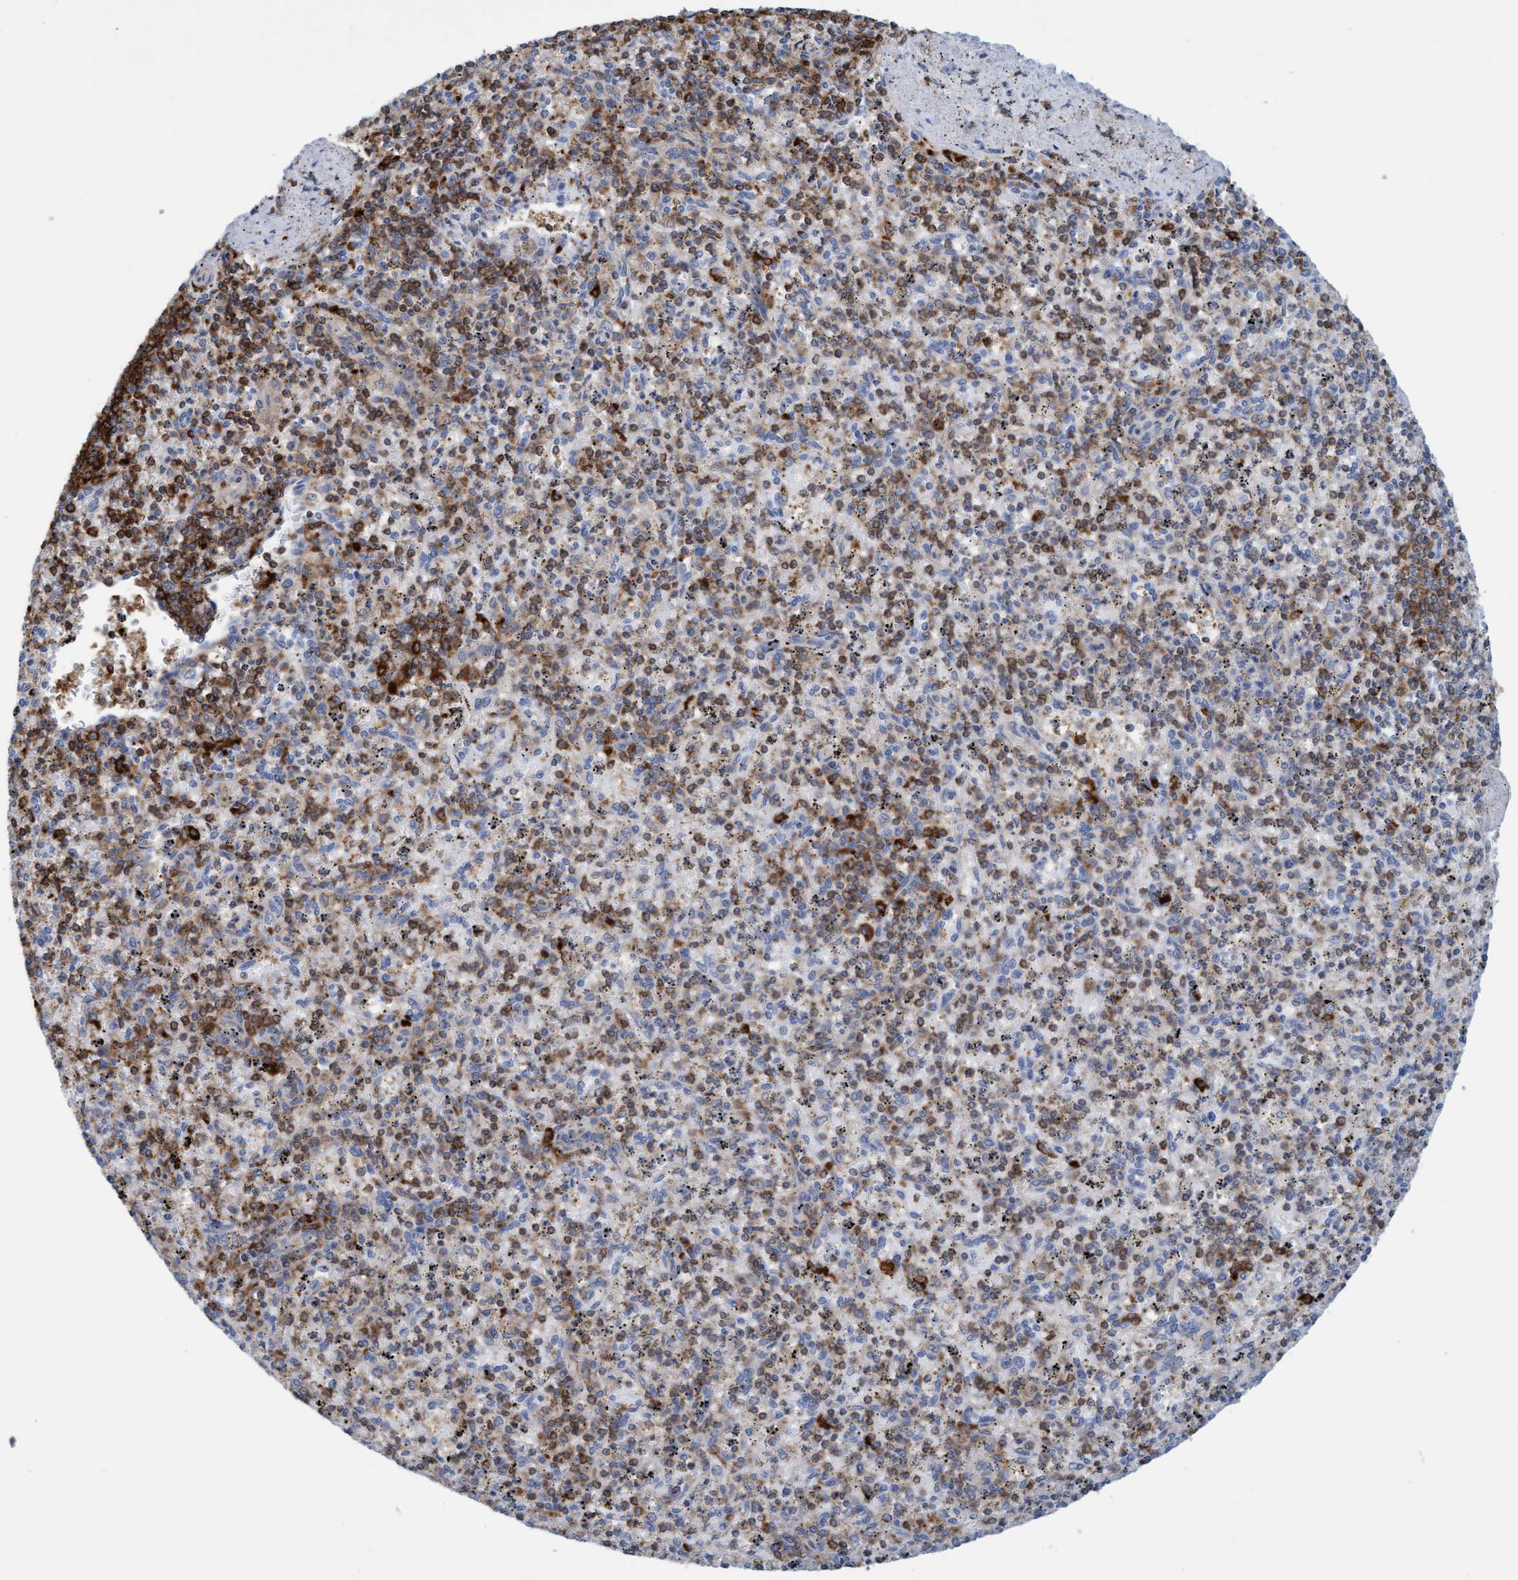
{"staining": {"intensity": "moderate", "quantity": "25%-75%", "location": "cytoplasmic/membranous"}, "tissue": "spleen", "cell_type": "Cells in red pulp", "image_type": "normal", "snomed": [{"axis": "morphology", "description": "Normal tissue, NOS"}, {"axis": "topography", "description": "Spleen"}], "caption": "IHC staining of normal spleen, which shows medium levels of moderate cytoplasmic/membranous expression in about 25%-75% of cells in red pulp indicating moderate cytoplasmic/membranous protein staining. The staining was performed using DAB (3,3'-diaminobenzidine) (brown) for protein detection and nuclei were counterstained in hematoxylin (blue).", "gene": "FNBP1", "patient": {"sex": "male", "age": 72}}